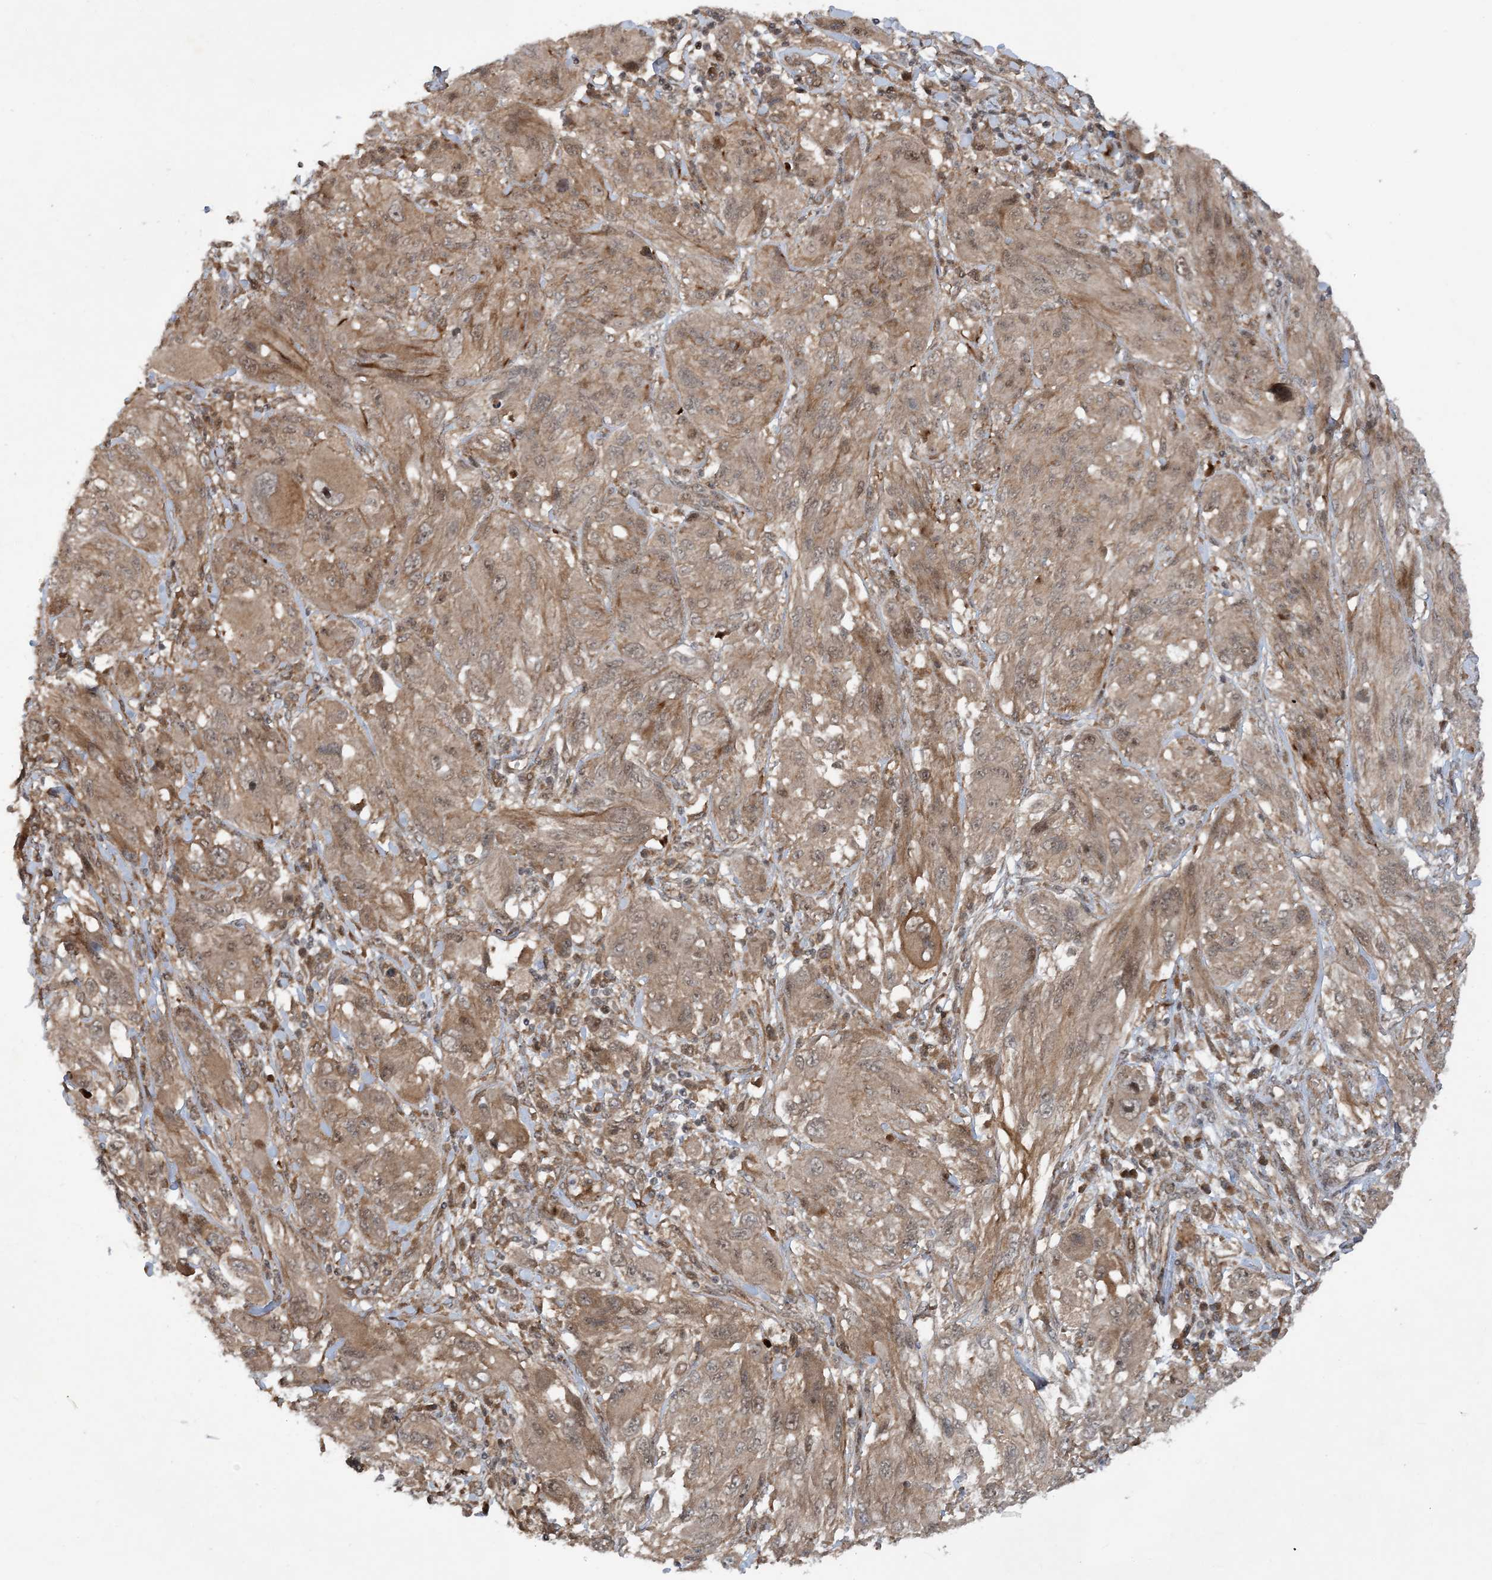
{"staining": {"intensity": "weak", "quantity": ">75%", "location": "cytoplasmic/membranous"}, "tissue": "melanoma", "cell_type": "Tumor cells", "image_type": "cancer", "snomed": [{"axis": "morphology", "description": "Malignant melanoma, NOS"}, {"axis": "topography", "description": "Skin"}], "caption": "About >75% of tumor cells in human melanoma reveal weak cytoplasmic/membranous protein staining as visualized by brown immunohistochemical staining.", "gene": "HEMK1", "patient": {"sex": "female", "age": 91}}